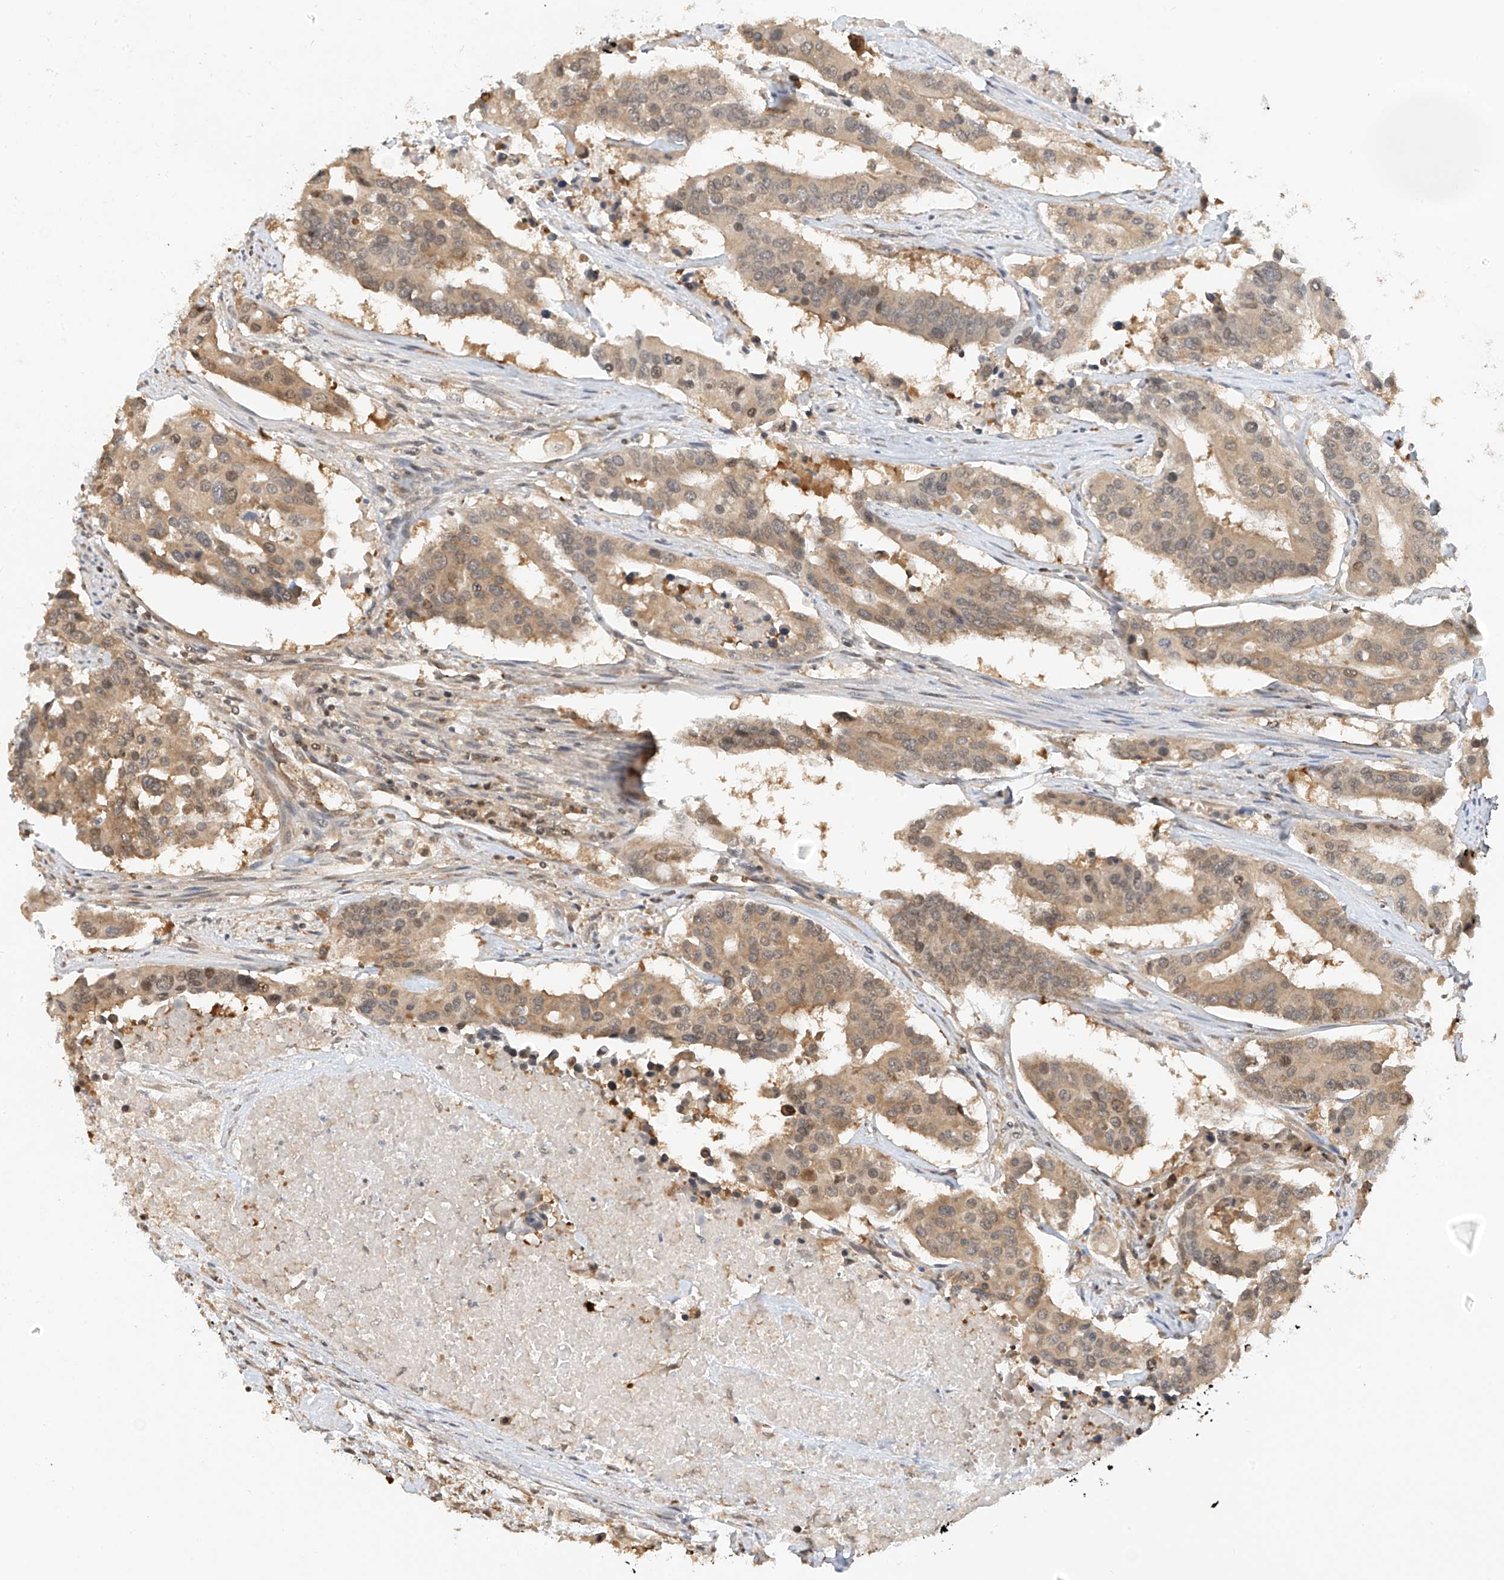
{"staining": {"intensity": "moderate", "quantity": ">75%", "location": "cytoplasmic/membranous,nuclear"}, "tissue": "colorectal cancer", "cell_type": "Tumor cells", "image_type": "cancer", "snomed": [{"axis": "morphology", "description": "Adenocarcinoma, NOS"}, {"axis": "topography", "description": "Colon"}], "caption": "Immunohistochemical staining of adenocarcinoma (colorectal) shows moderate cytoplasmic/membranous and nuclear protein positivity in approximately >75% of tumor cells.", "gene": "PPA2", "patient": {"sex": "male", "age": 77}}